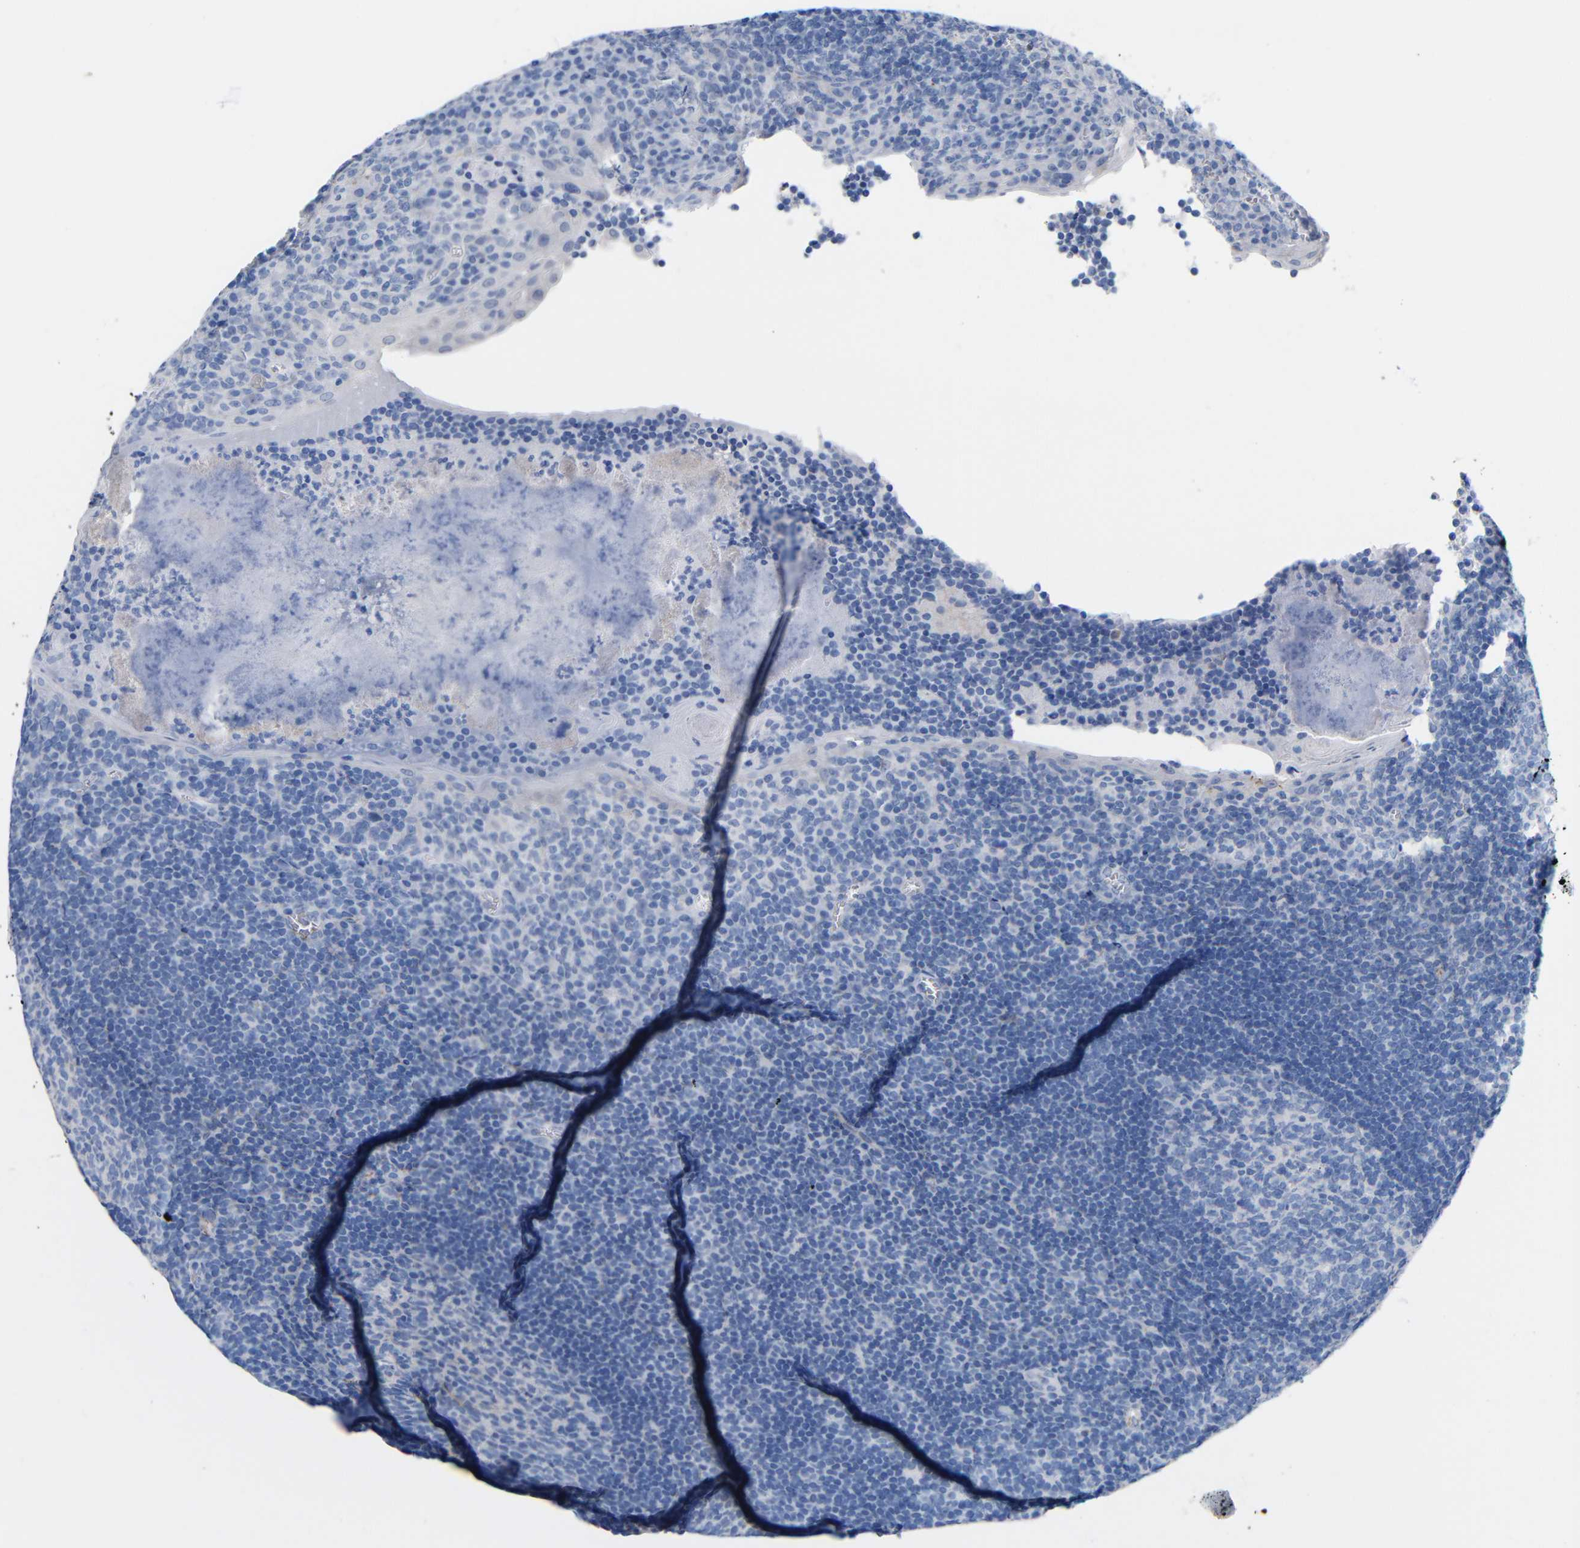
{"staining": {"intensity": "negative", "quantity": "none", "location": "none"}, "tissue": "tonsil", "cell_type": "Germinal center cells", "image_type": "normal", "snomed": [{"axis": "morphology", "description": "Normal tissue, NOS"}, {"axis": "topography", "description": "Tonsil"}], "caption": "Immunohistochemistry (IHC) photomicrograph of unremarkable human tonsil stained for a protein (brown), which demonstrates no positivity in germinal center cells.", "gene": "CGNL1", "patient": {"sex": "male", "age": 37}}